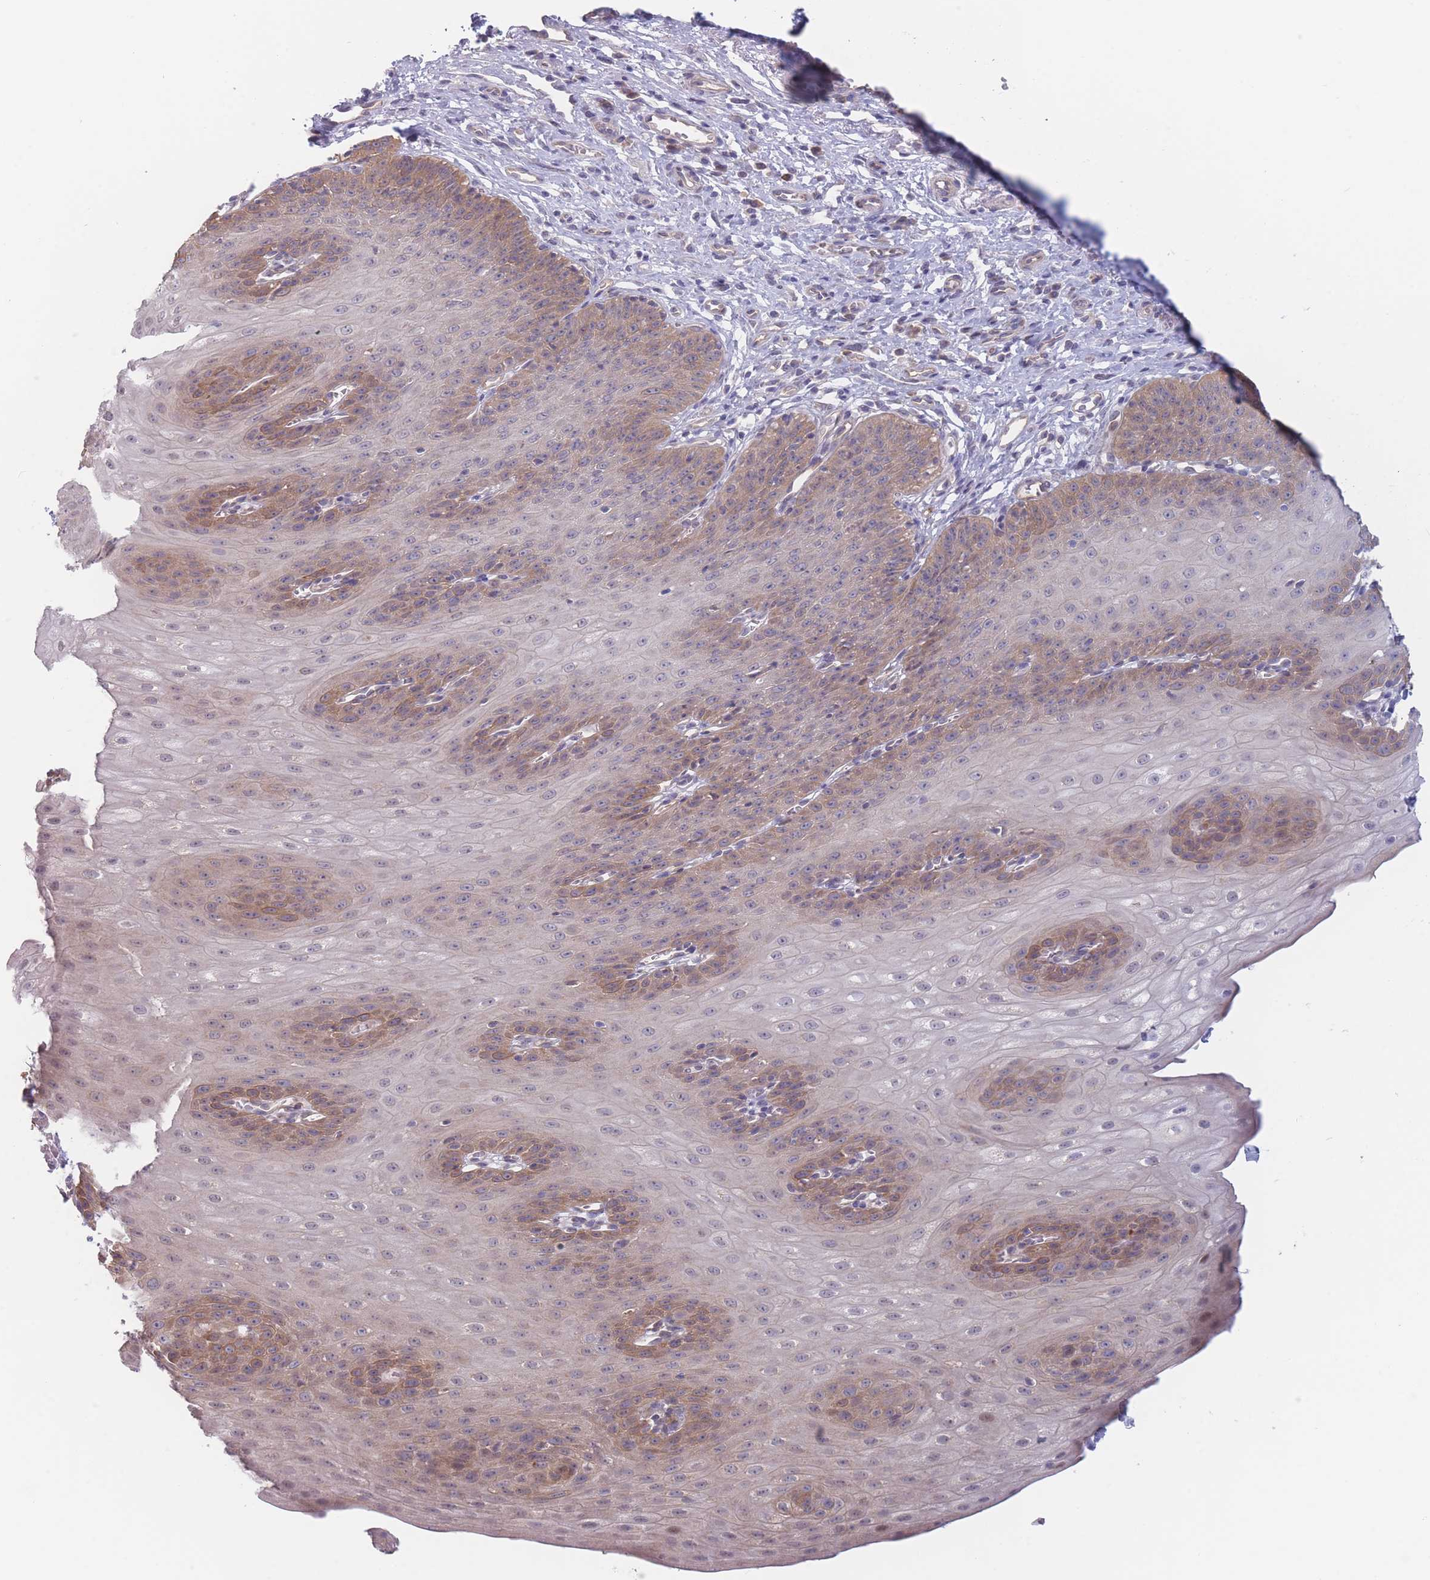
{"staining": {"intensity": "moderate", "quantity": "25%-75%", "location": "cytoplasmic/membranous,nuclear"}, "tissue": "esophagus", "cell_type": "Squamous epithelial cells", "image_type": "normal", "snomed": [{"axis": "morphology", "description": "Normal tissue, NOS"}, {"axis": "topography", "description": "Esophagus"}], "caption": "Brown immunohistochemical staining in benign esophagus demonstrates moderate cytoplasmic/membranous,nuclear expression in approximately 25%-75% of squamous epithelial cells. The protein is stained brown, and the nuclei are stained in blue (DAB (3,3'-diaminobenzidine) IHC with brightfield microscopy, high magnification).", "gene": "FAM227B", "patient": {"sex": "male", "age": 71}}